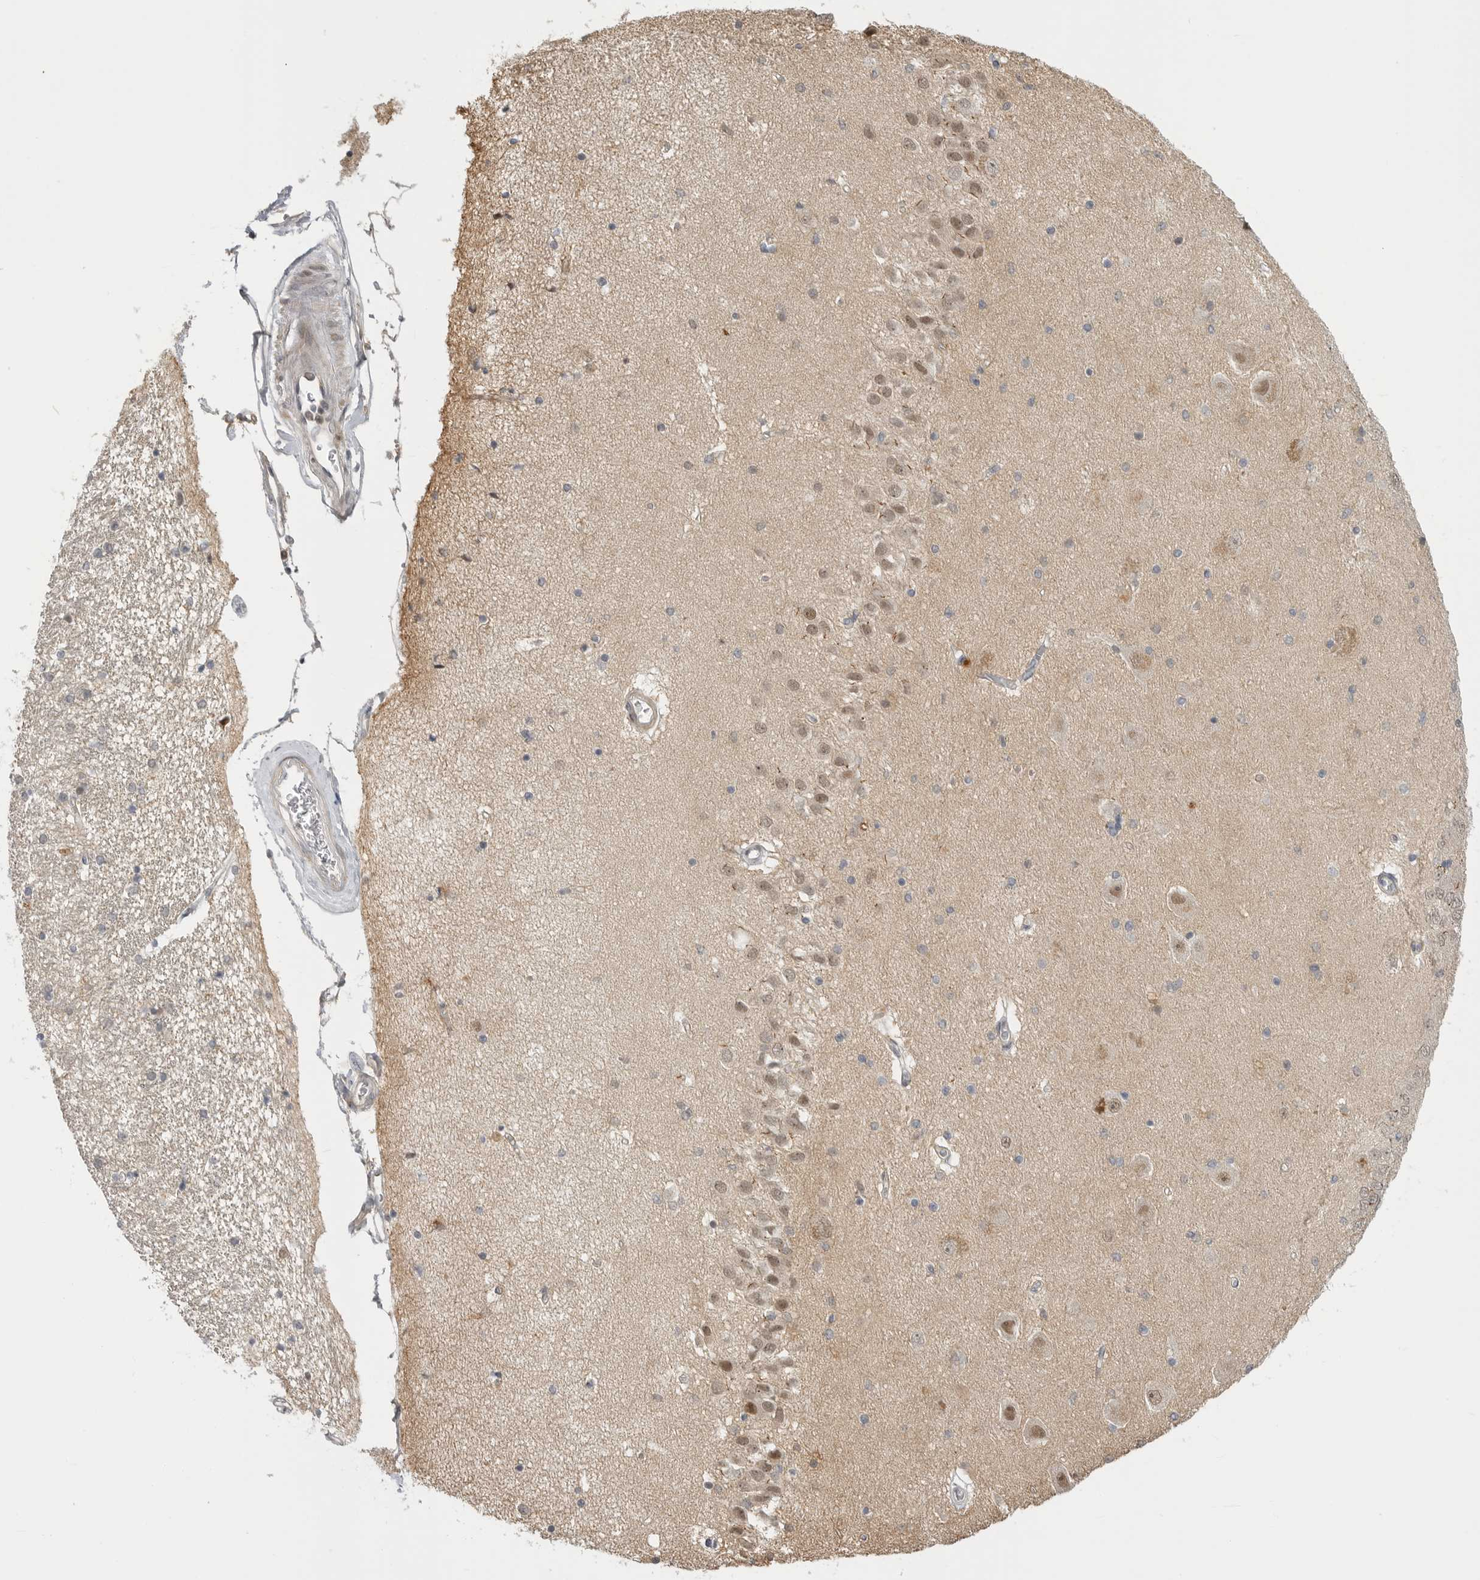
{"staining": {"intensity": "negative", "quantity": "none", "location": "none"}, "tissue": "hippocampus", "cell_type": "Glial cells", "image_type": "normal", "snomed": [{"axis": "morphology", "description": "Normal tissue, NOS"}, {"axis": "topography", "description": "Hippocampus"}], "caption": "Protein analysis of benign hippocampus shows no significant expression in glial cells. (Brightfield microscopy of DAB immunohistochemistry at high magnification).", "gene": "GGT6", "patient": {"sex": "female", "age": 54}}